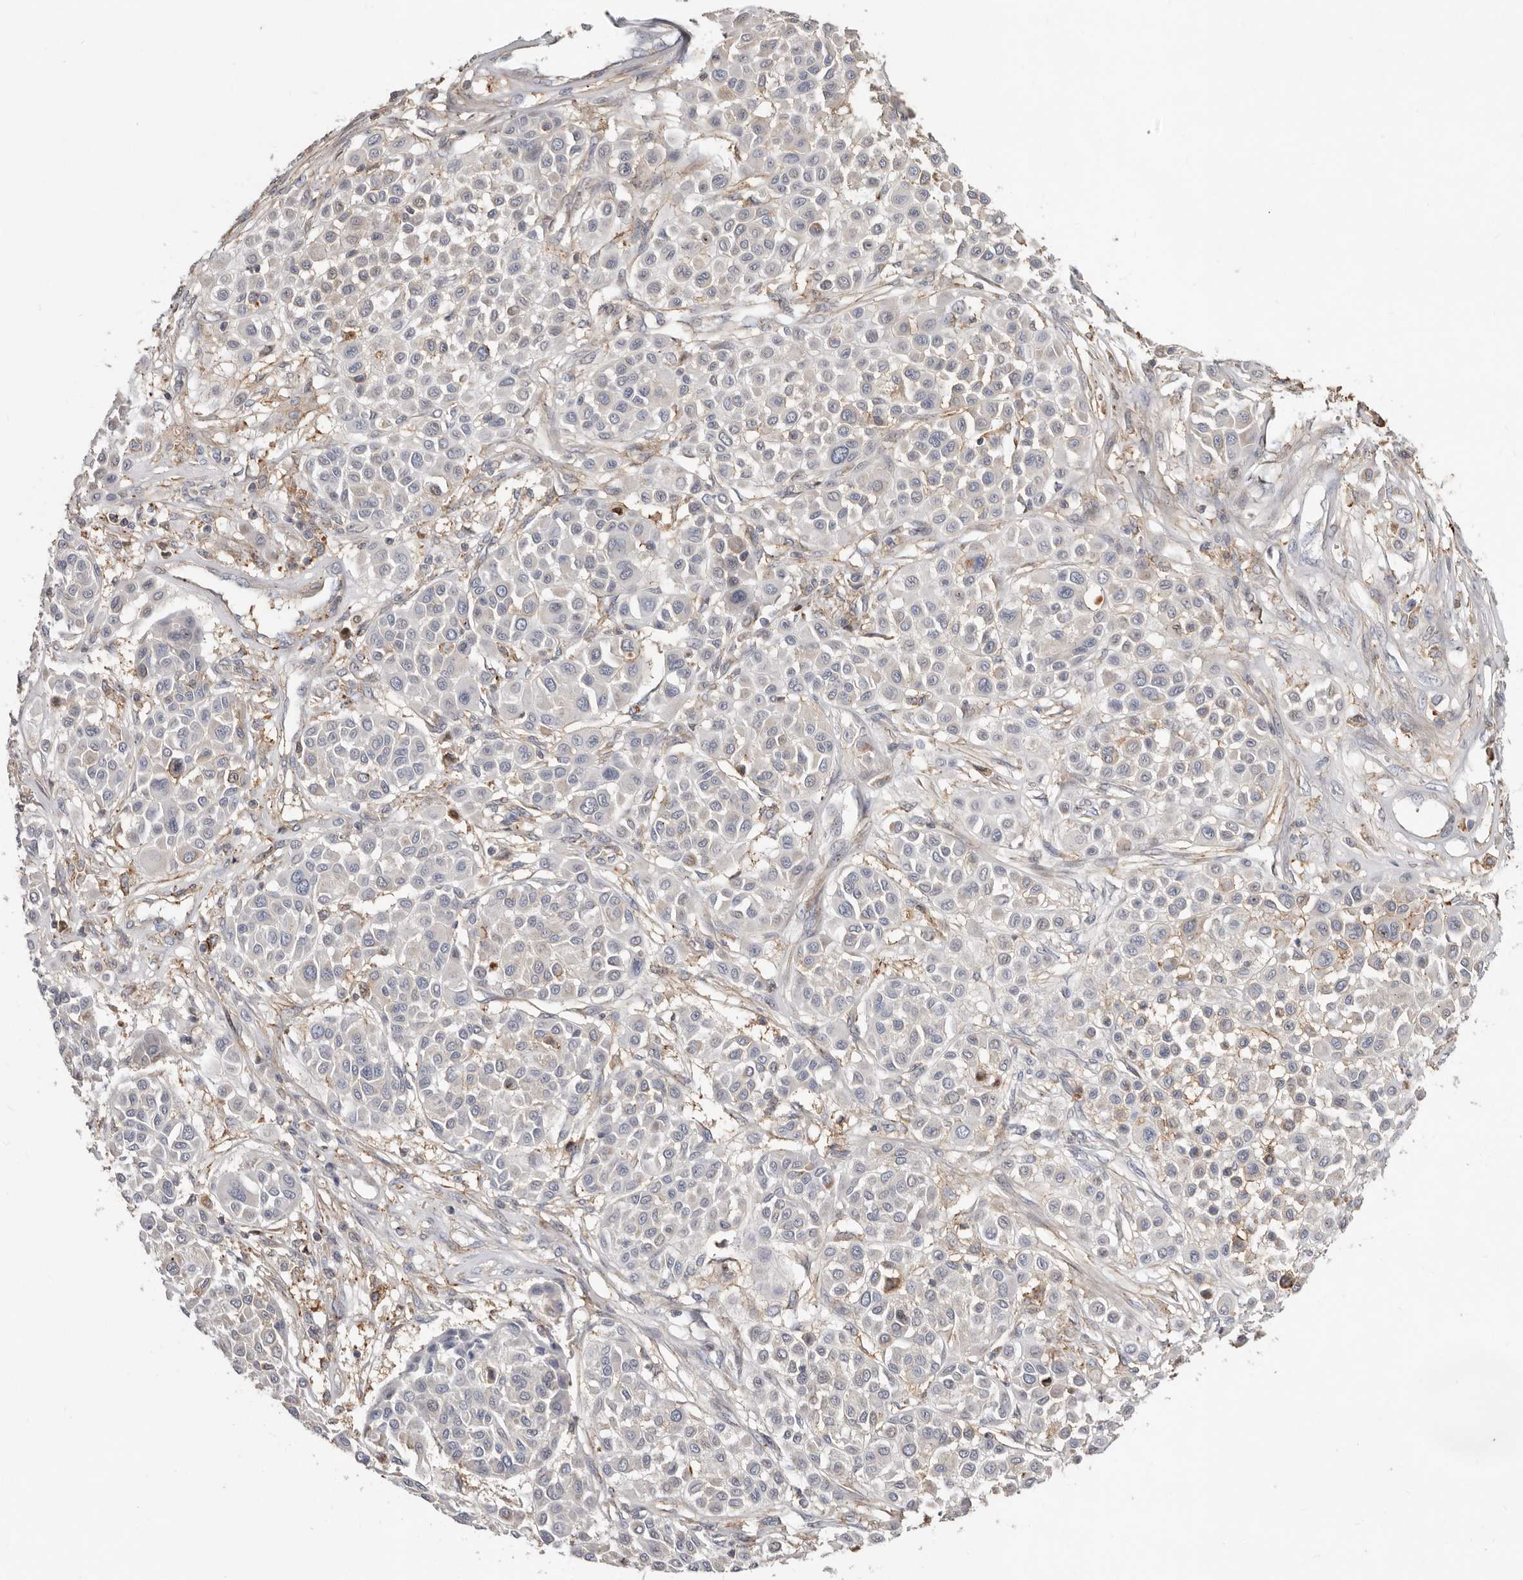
{"staining": {"intensity": "negative", "quantity": "none", "location": "none"}, "tissue": "melanoma", "cell_type": "Tumor cells", "image_type": "cancer", "snomed": [{"axis": "morphology", "description": "Malignant melanoma, Metastatic site"}, {"axis": "topography", "description": "Soft tissue"}], "caption": "Immunohistochemistry (IHC) image of neoplastic tissue: human malignant melanoma (metastatic site) stained with DAB (3,3'-diaminobenzidine) demonstrates no significant protein staining in tumor cells.", "gene": "KIF26B", "patient": {"sex": "male", "age": 41}}